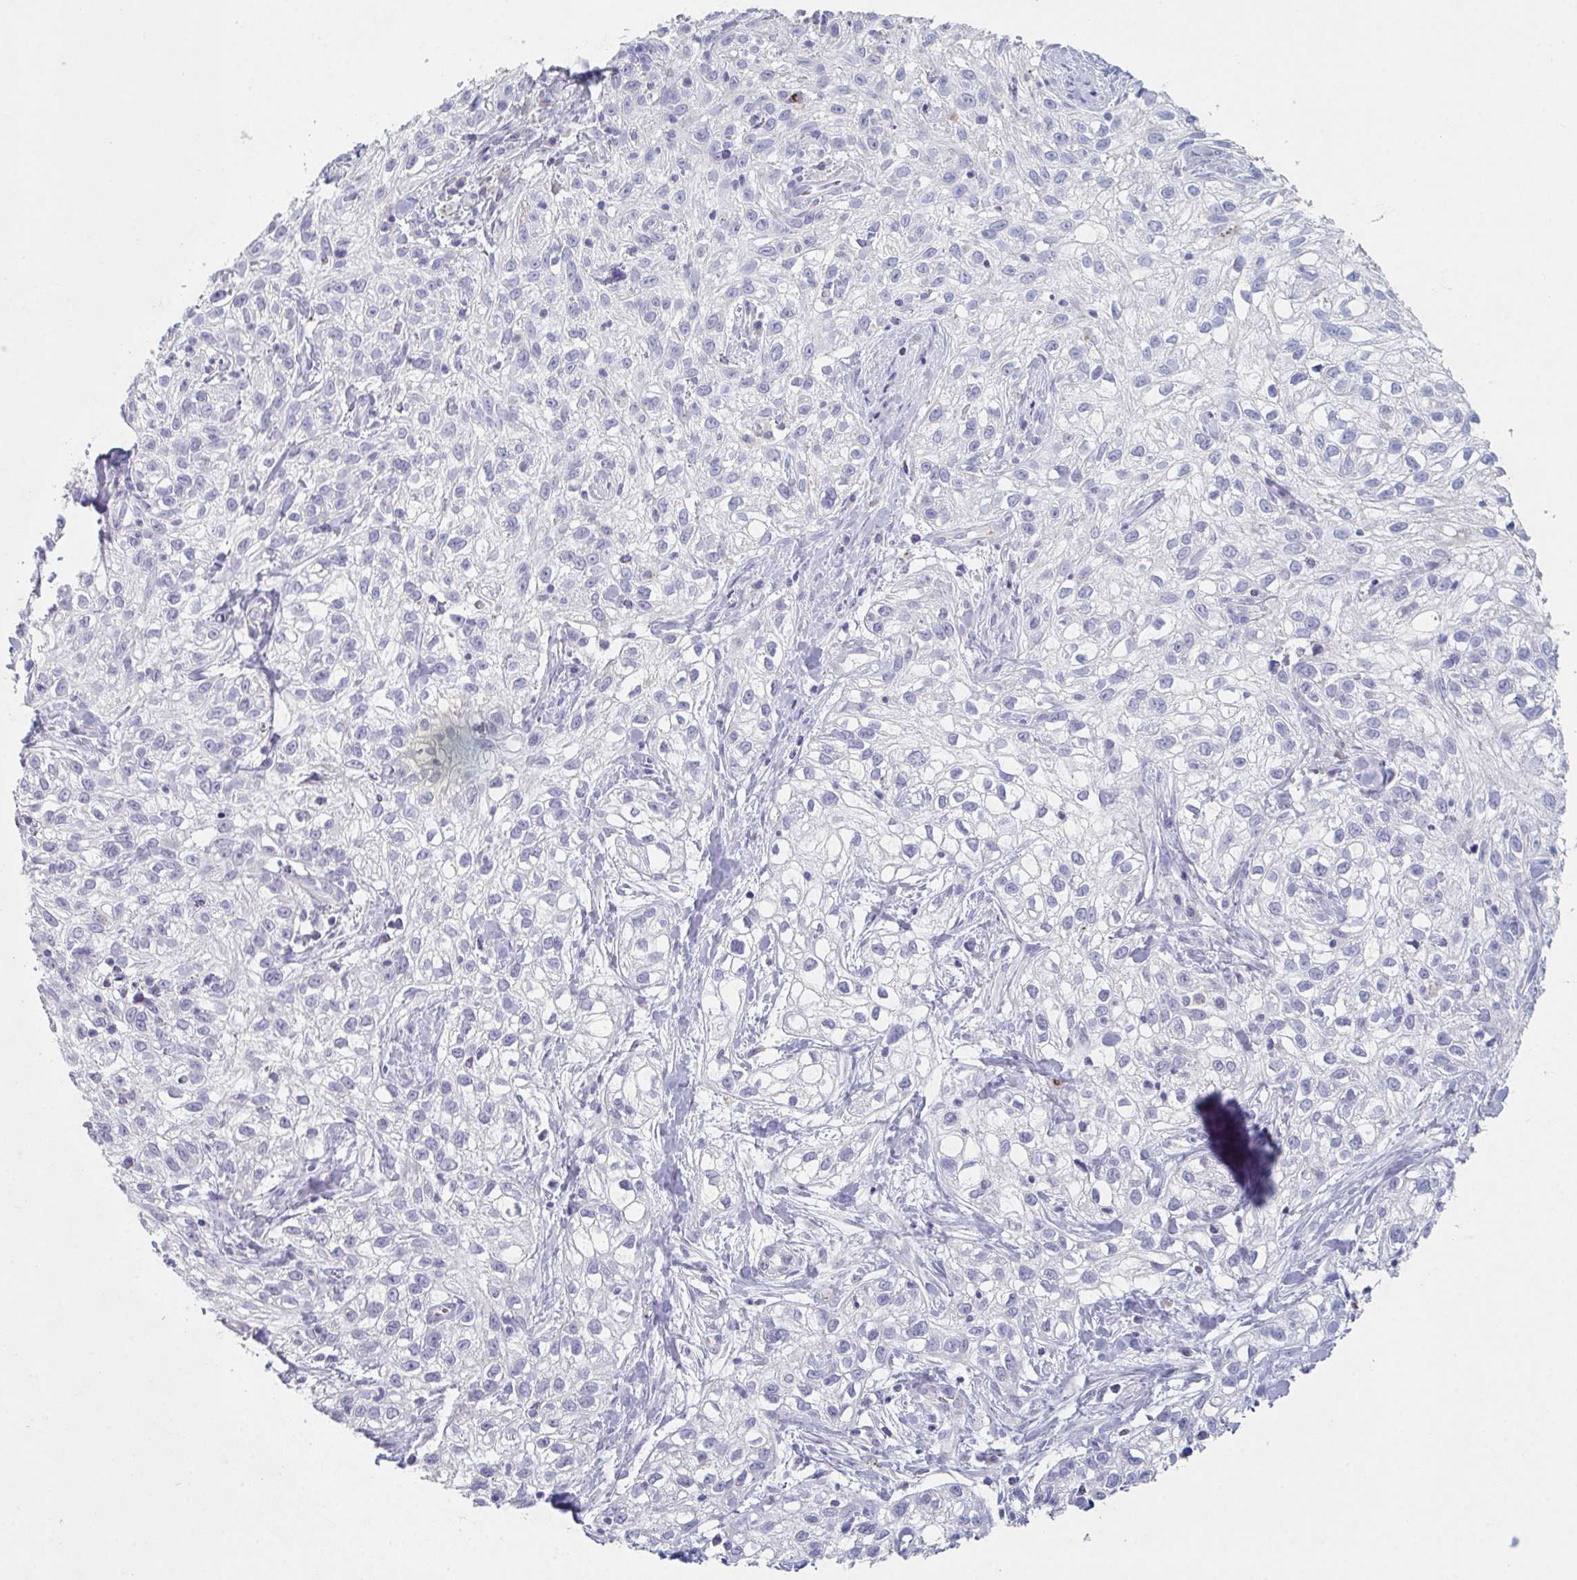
{"staining": {"intensity": "negative", "quantity": "none", "location": "none"}, "tissue": "skin cancer", "cell_type": "Tumor cells", "image_type": "cancer", "snomed": [{"axis": "morphology", "description": "Squamous cell carcinoma, NOS"}, {"axis": "topography", "description": "Skin"}], "caption": "Immunohistochemistry (IHC) image of neoplastic tissue: human squamous cell carcinoma (skin) stained with DAB demonstrates no significant protein positivity in tumor cells. The staining was performed using DAB (3,3'-diaminobenzidine) to visualize the protein expression in brown, while the nuclei were stained in blue with hematoxylin (Magnification: 20x).", "gene": "ADAM21", "patient": {"sex": "male", "age": 82}}